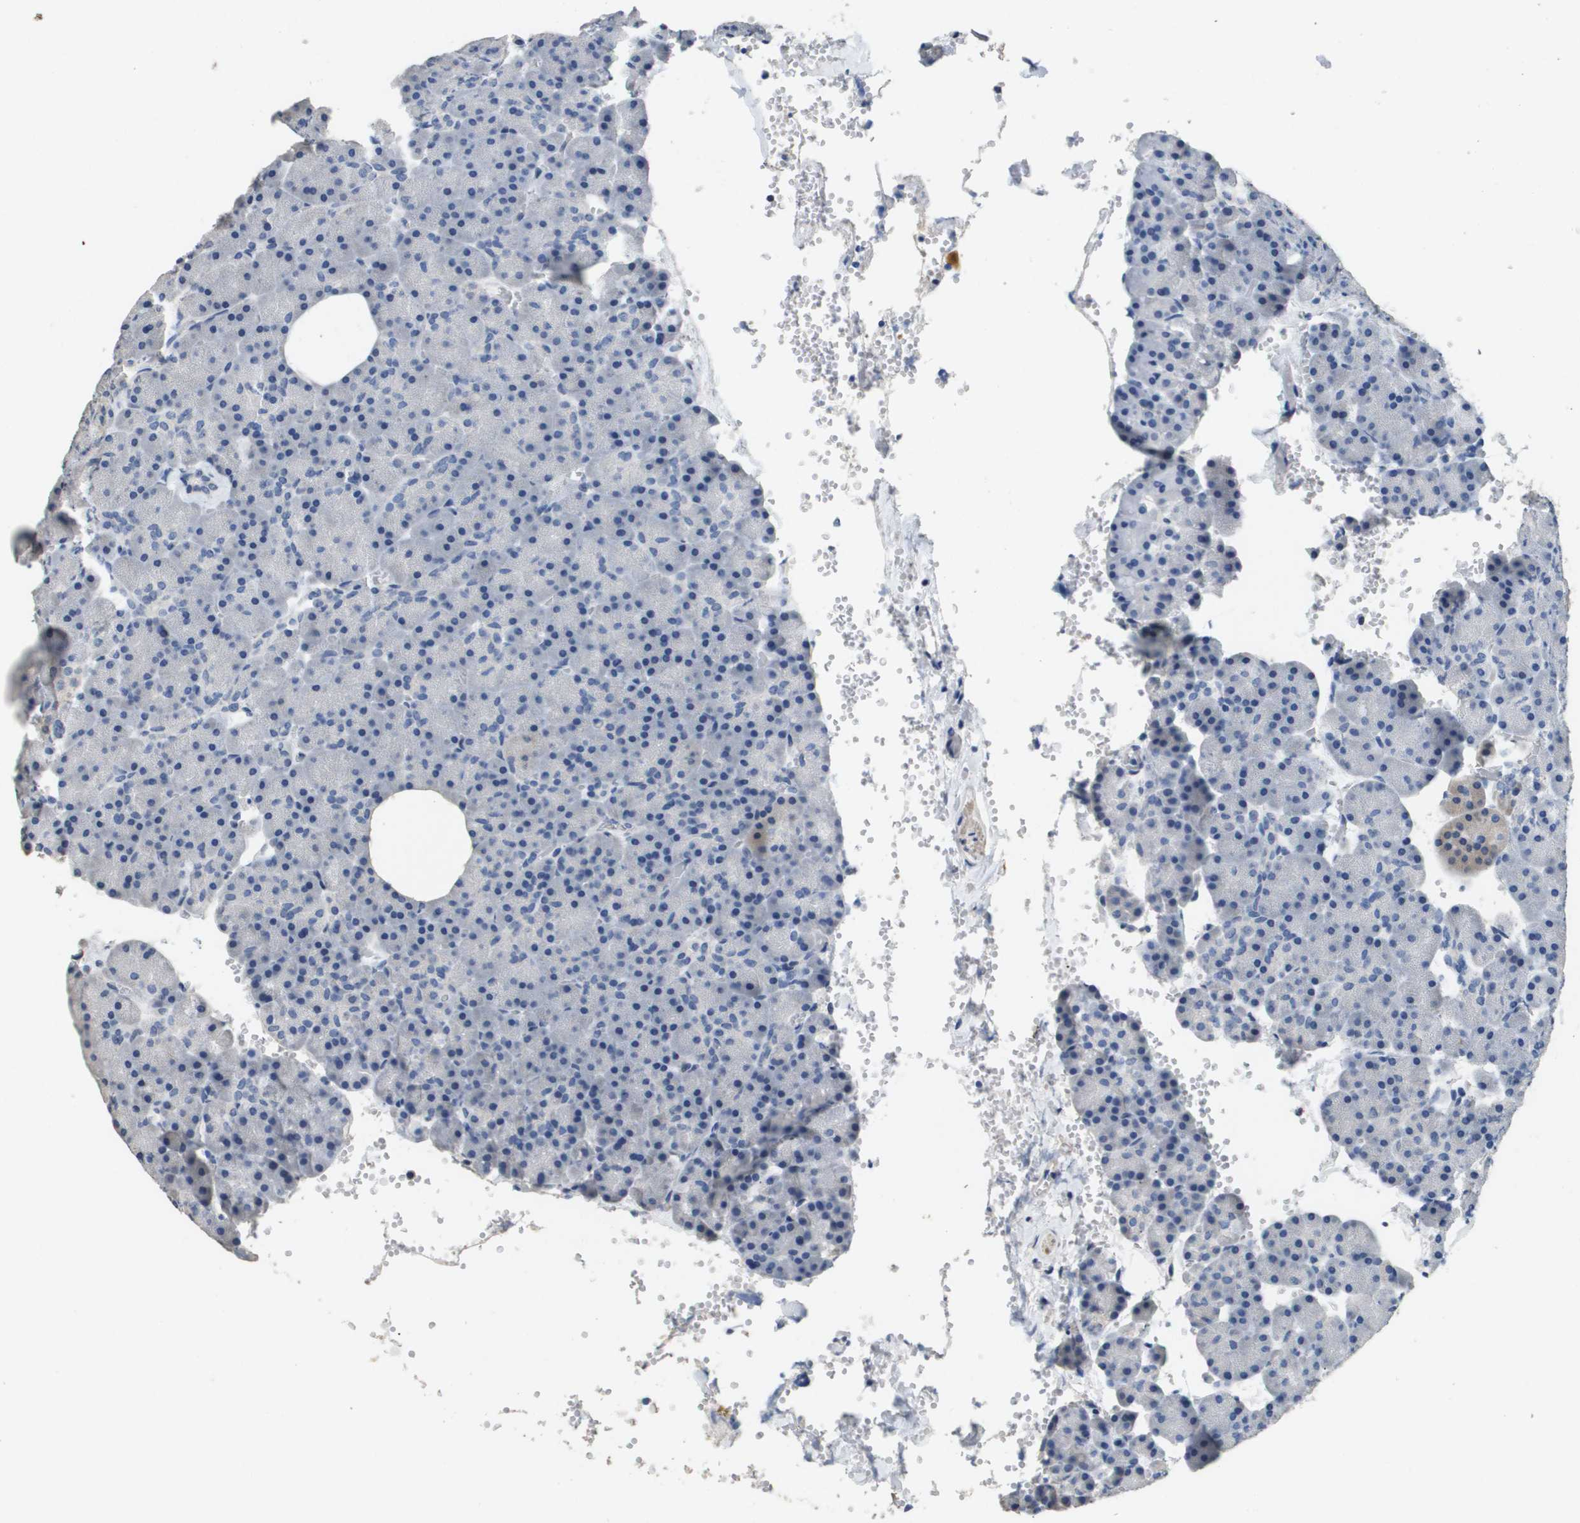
{"staining": {"intensity": "negative", "quantity": "none", "location": "none"}, "tissue": "pancreas", "cell_type": "Exocrine glandular cells", "image_type": "normal", "snomed": [{"axis": "morphology", "description": "Normal tissue, NOS"}, {"axis": "topography", "description": "Pancreas"}], "caption": "This is an immunohistochemistry (IHC) photomicrograph of normal pancreas. There is no staining in exocrine glandular cells.", "gene": "MT3", "patient": {"sex": "female", "age": 35}}